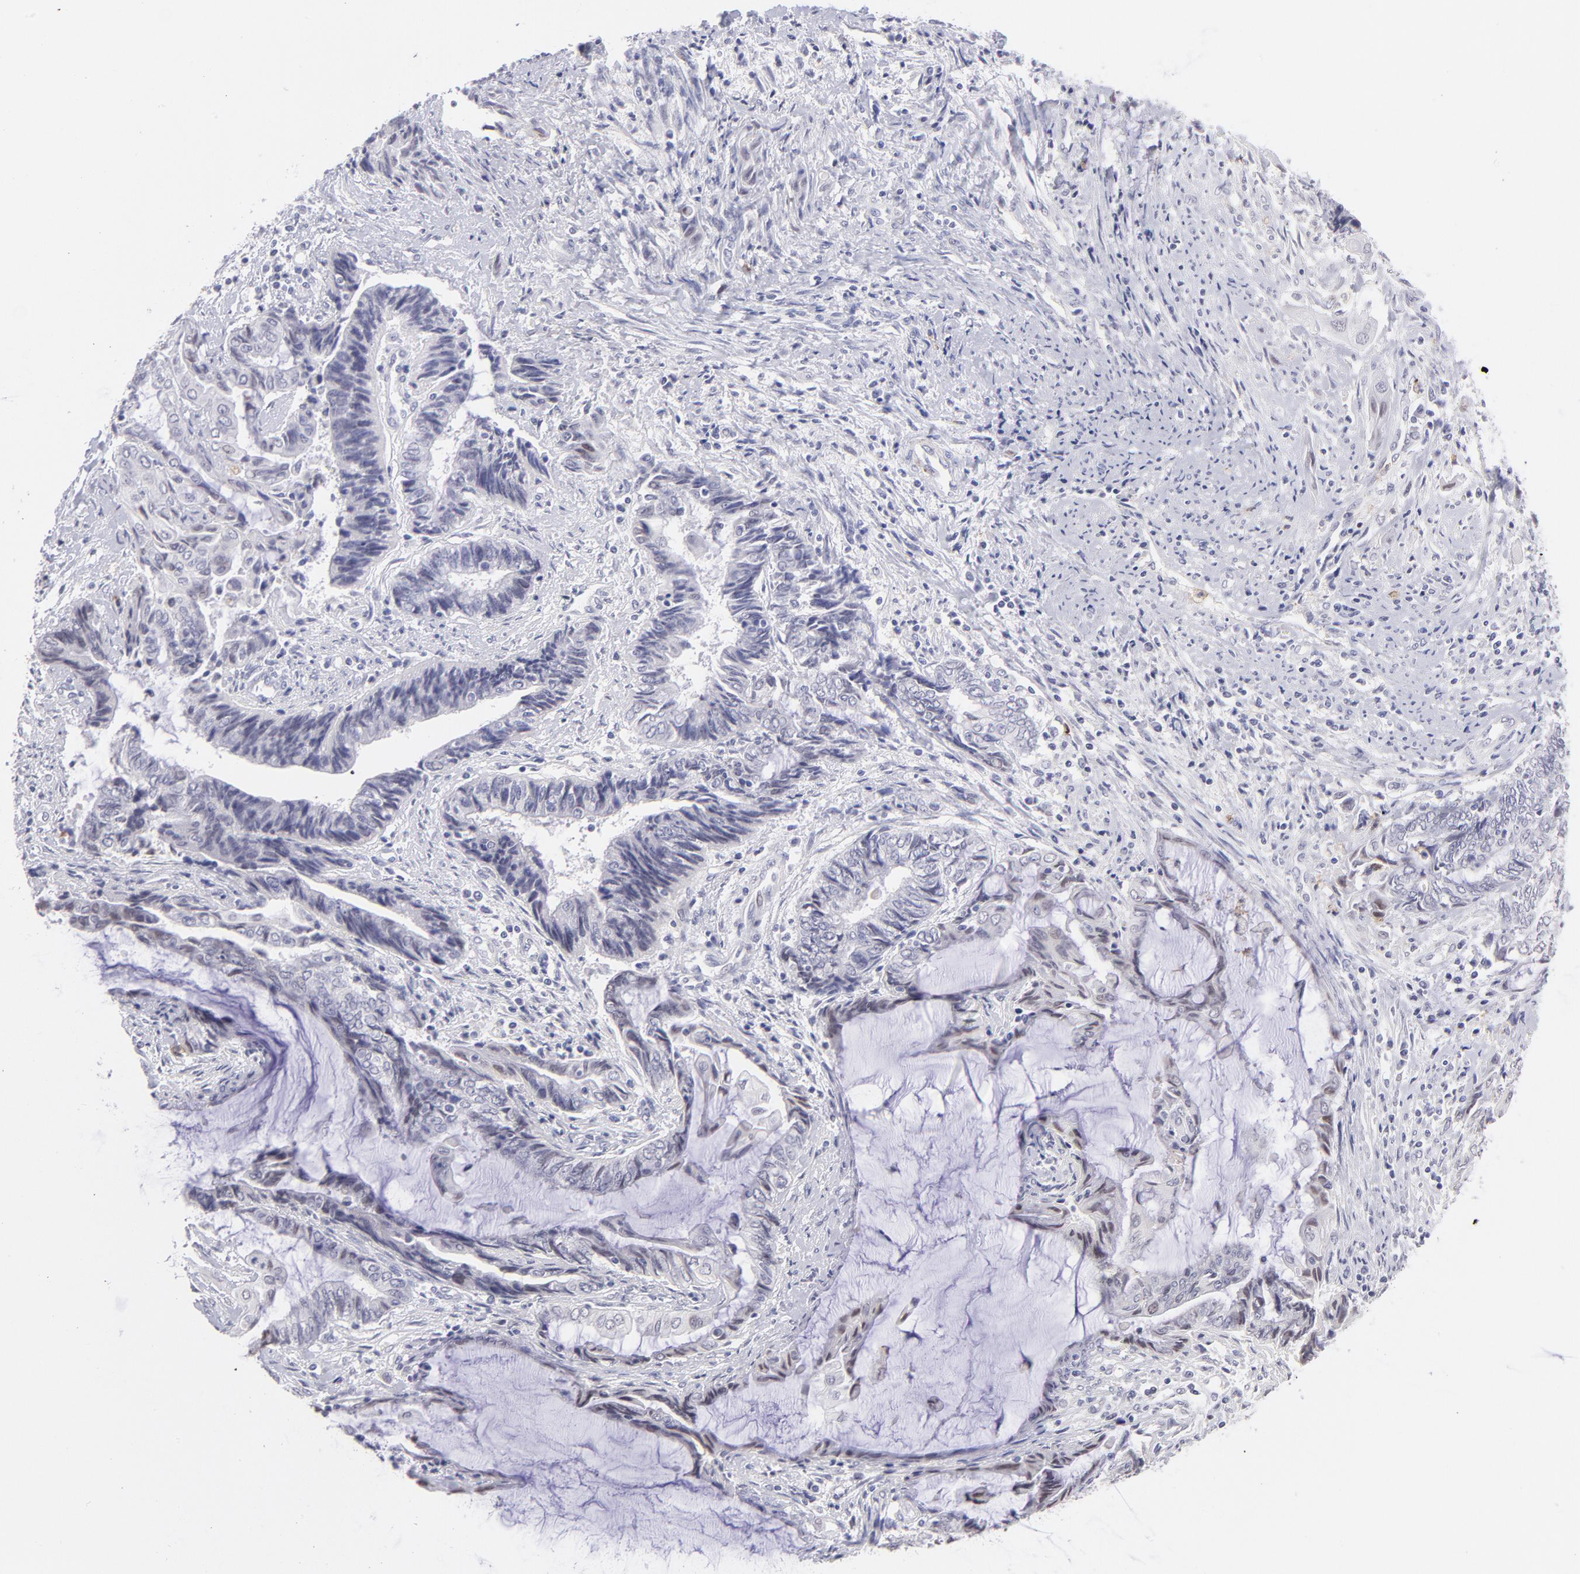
{"staining": {"intensity": "negative", "quantity": "none", "location": "none"}, "tissue": "endometrial cancer", "cell_type": "Tumor cells", "image_type": "cancer", "snomed": [{"axis": "morphology", "description": "Adenocarcinoma, NOS"}, {"axis": "topography", "description": "Uterus"}, {"axis": "topography", "description": "Endometrium"}], "caption": "The photomicrograph reveals no staining of tumor cells in endometrial cancer.", "gene": "LTB4R", "patient": {"sex": "female", "age": 70}}